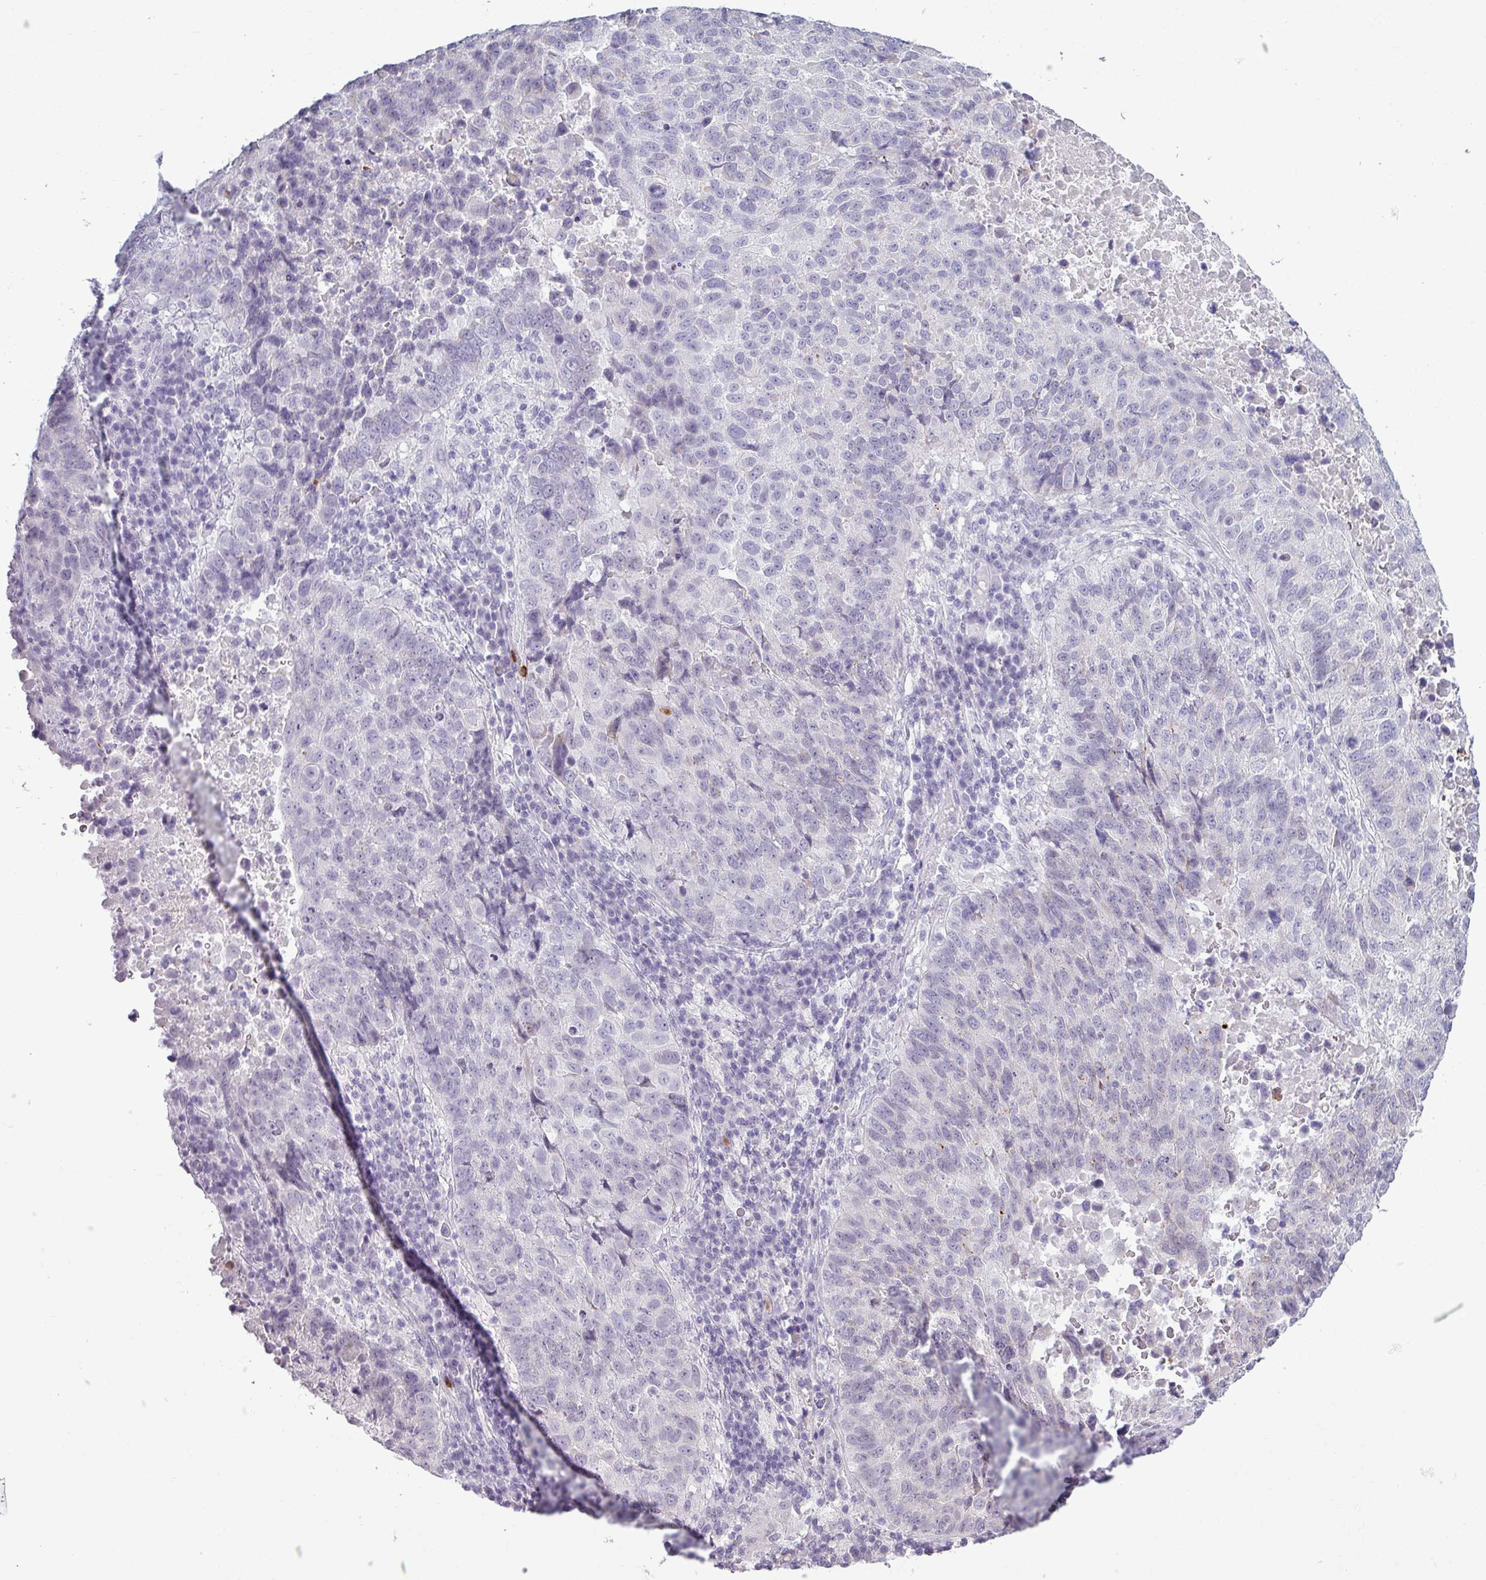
{"staining": {"intensity": "negative", "quantity": "none", "location": "none"}, "tissue": "lung cancer", "cell_type": "Tumor cells", "image_type": "cancer", "snomed": [{"axis": "morphology", "description": "Squamous cell carcinoma, NOS"}, {"axis": "topography", "description": "Lung"}], "caption": "This photomicrograph is of lung cancer stained with immunohistochemistry to label a protein in brown with the nuclei are counter-stained blue. There is no expression in tumor cells. (DAB immunohistochemistry, high magnification).", "gene": "TRIM39", "patient": {"sex": "male", "age": 73}}